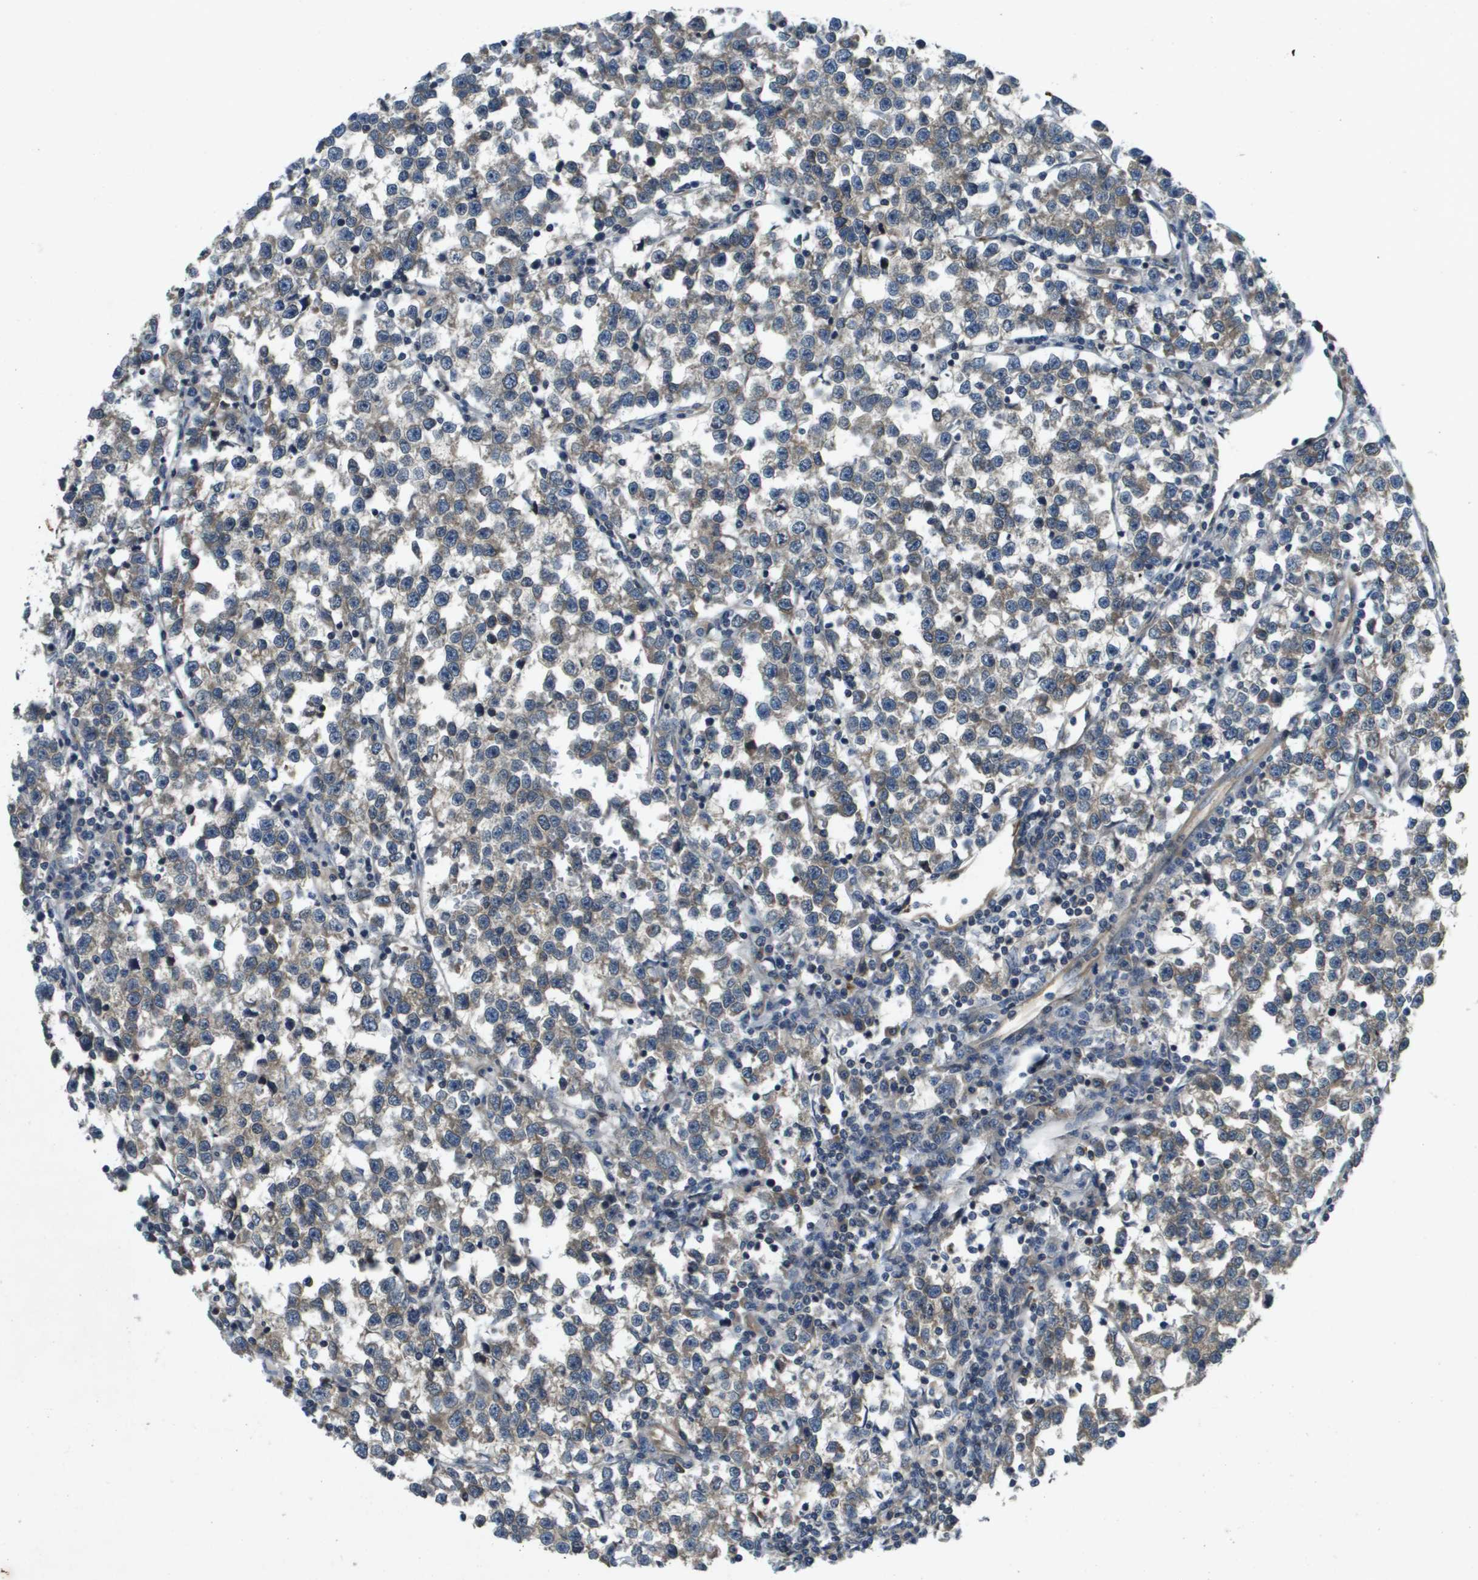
{"staining": {"intensity": "weak", "quantity": ">75%", "location": "cytoplasmic/membranous"}, "tissue": "testis cancer", "cell_type": "Tumor cells", "image_type": "cancer", "snomed": [{"axis": "morphology", "description": "Normal tissue, NOS"}, {"axis": "morphology", "description": "Seminoma, NOS"}, {"axis": "topography", "description": "Testis"}], "caption": "Protein expression analysis of human testis seminoma reveals weak cytoplasmic/membranous staining in about >75% of tumor cells. (Stains: DAB (3,3'-diaminobenzidine) in brown, nuclei in blue, Microscopy: brightfield microscopy at high magnification).", "gene": "PGAP3", "patient": {"sex": "male", "age": 43}}